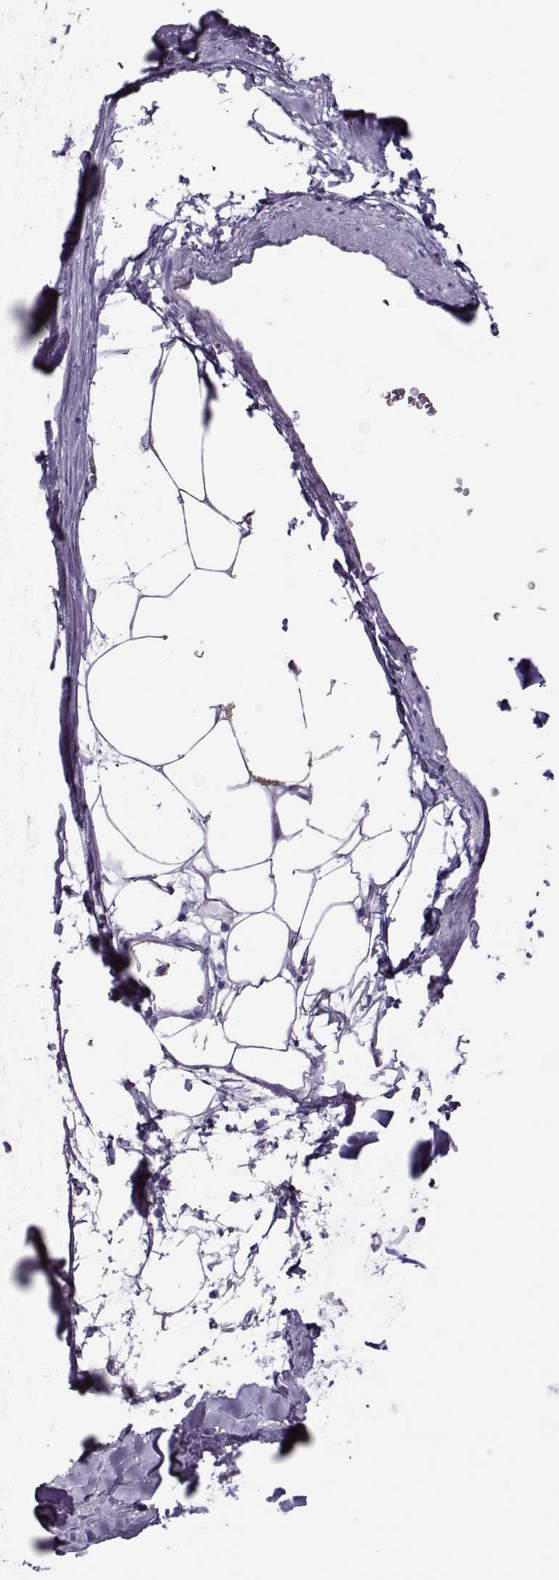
{"staining": {"intensity": "negative", "quantity": "none", "location": "none"}, "tissue": "adipose tissue", "cell_type": "Adipocytes", "image_type": "normal", "snomed": [{"axis": "morphology", "description": "Normal tissue, NOS"}, {"axis": "topography", "description": "Cartilage tissue"}, {"axis": "topography", "description": "Bronchus"}], "caption": "High magnification brightfield microscopy of normal adipose tissue stained with DAB (3,3'-diaminobenzidine) (brown) and counterstained with hematoxylin (blue): adipocytes show no significant expression. (Brightfield microscopy of DAB (3,3'-diaminobenzidine) immunohistochemistry at high magnification).", "gene": "LINGO1", "patient": {"sex": "male", "age": 58}}